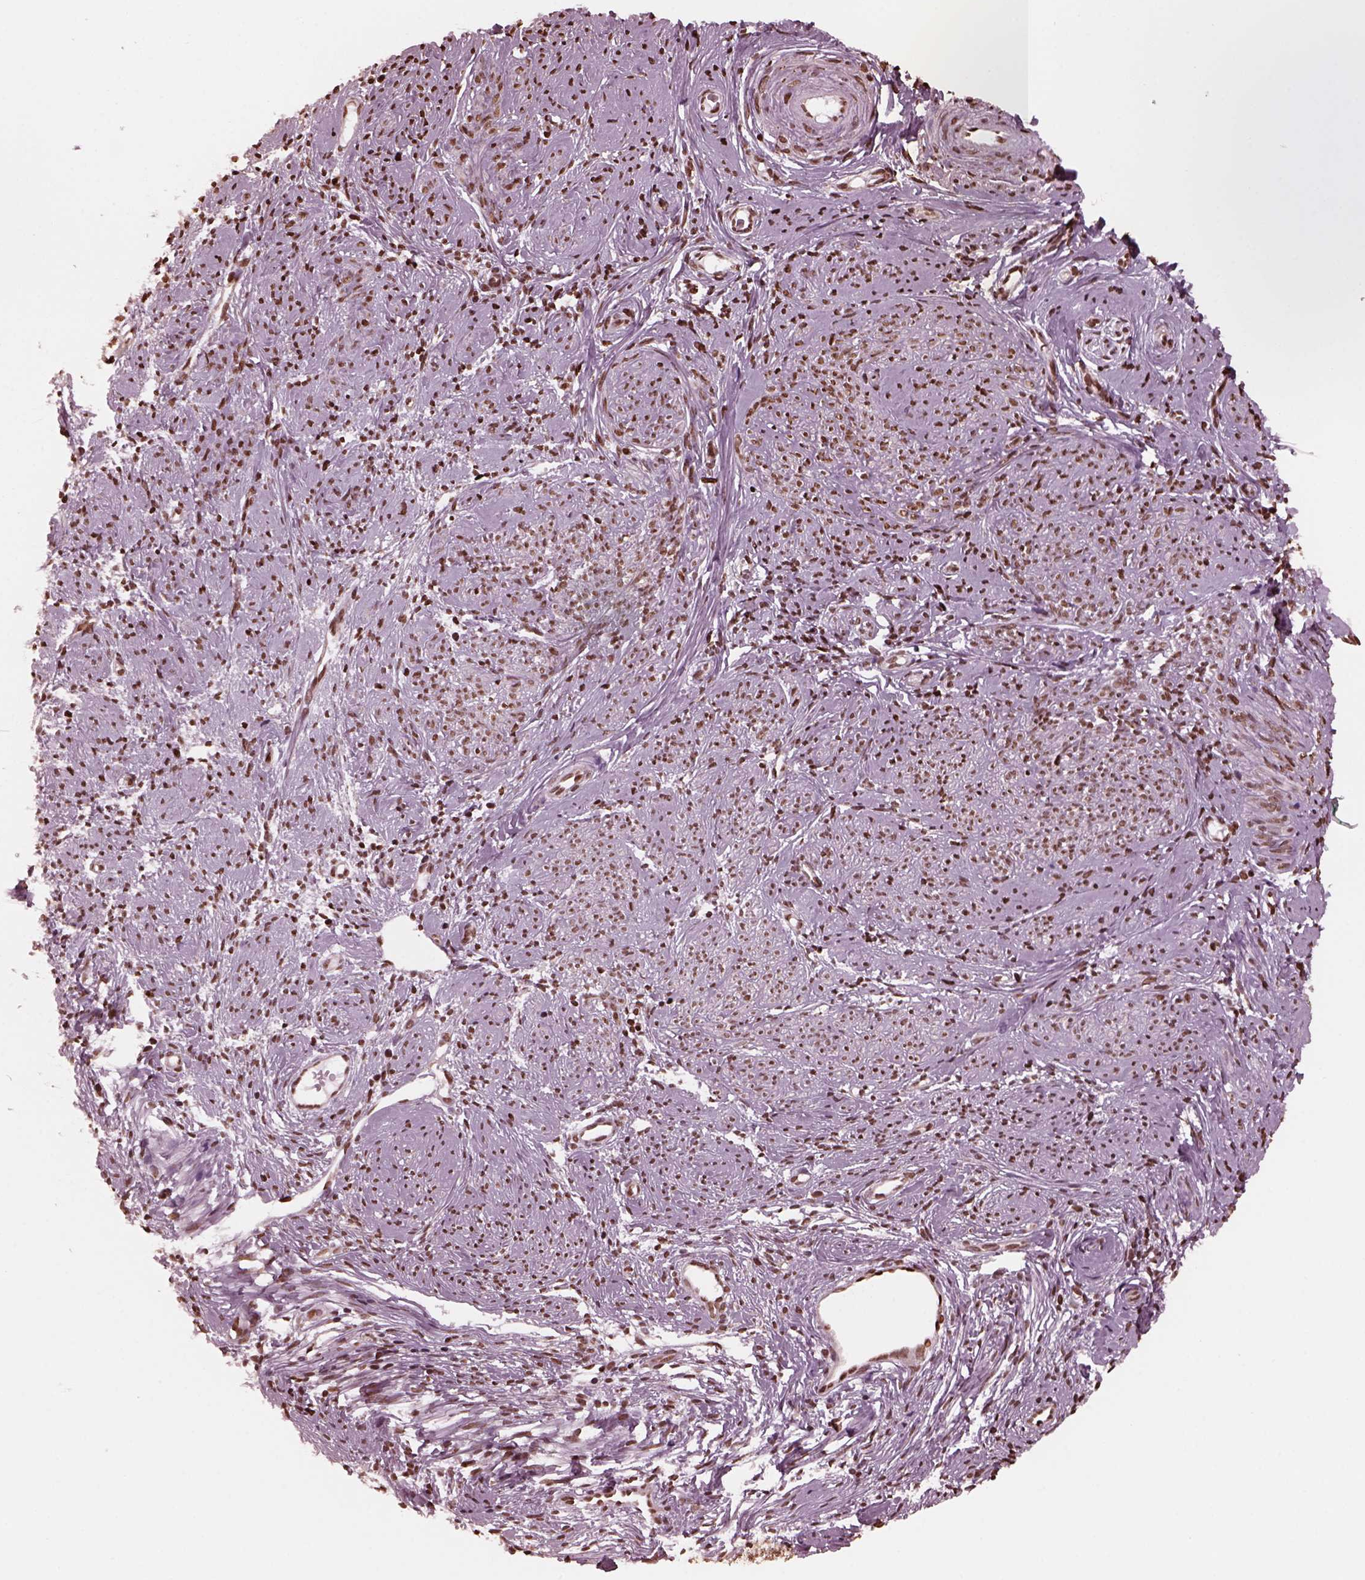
{"staining": {"intensity": "moderate", "quantity": ">75%", "location": "nuclear"}, "tissue": "smooth muscle", "cell_type": "Smooth muscle cells", "image_type": "normal", "snomed": [{"axis": "morphology", "description": "Normal tissue, NOS"}, {"axis": "topography", "description": "Smooth muscle"}], "caption": "This photomicrograph shows IHC staining of benign human smooth muscle, with medium moderate nuclear positivity in approximately >75% of smooth muscle cells.", "gene": "NSD1", "patient": {"sex": "female", "age": 48}}